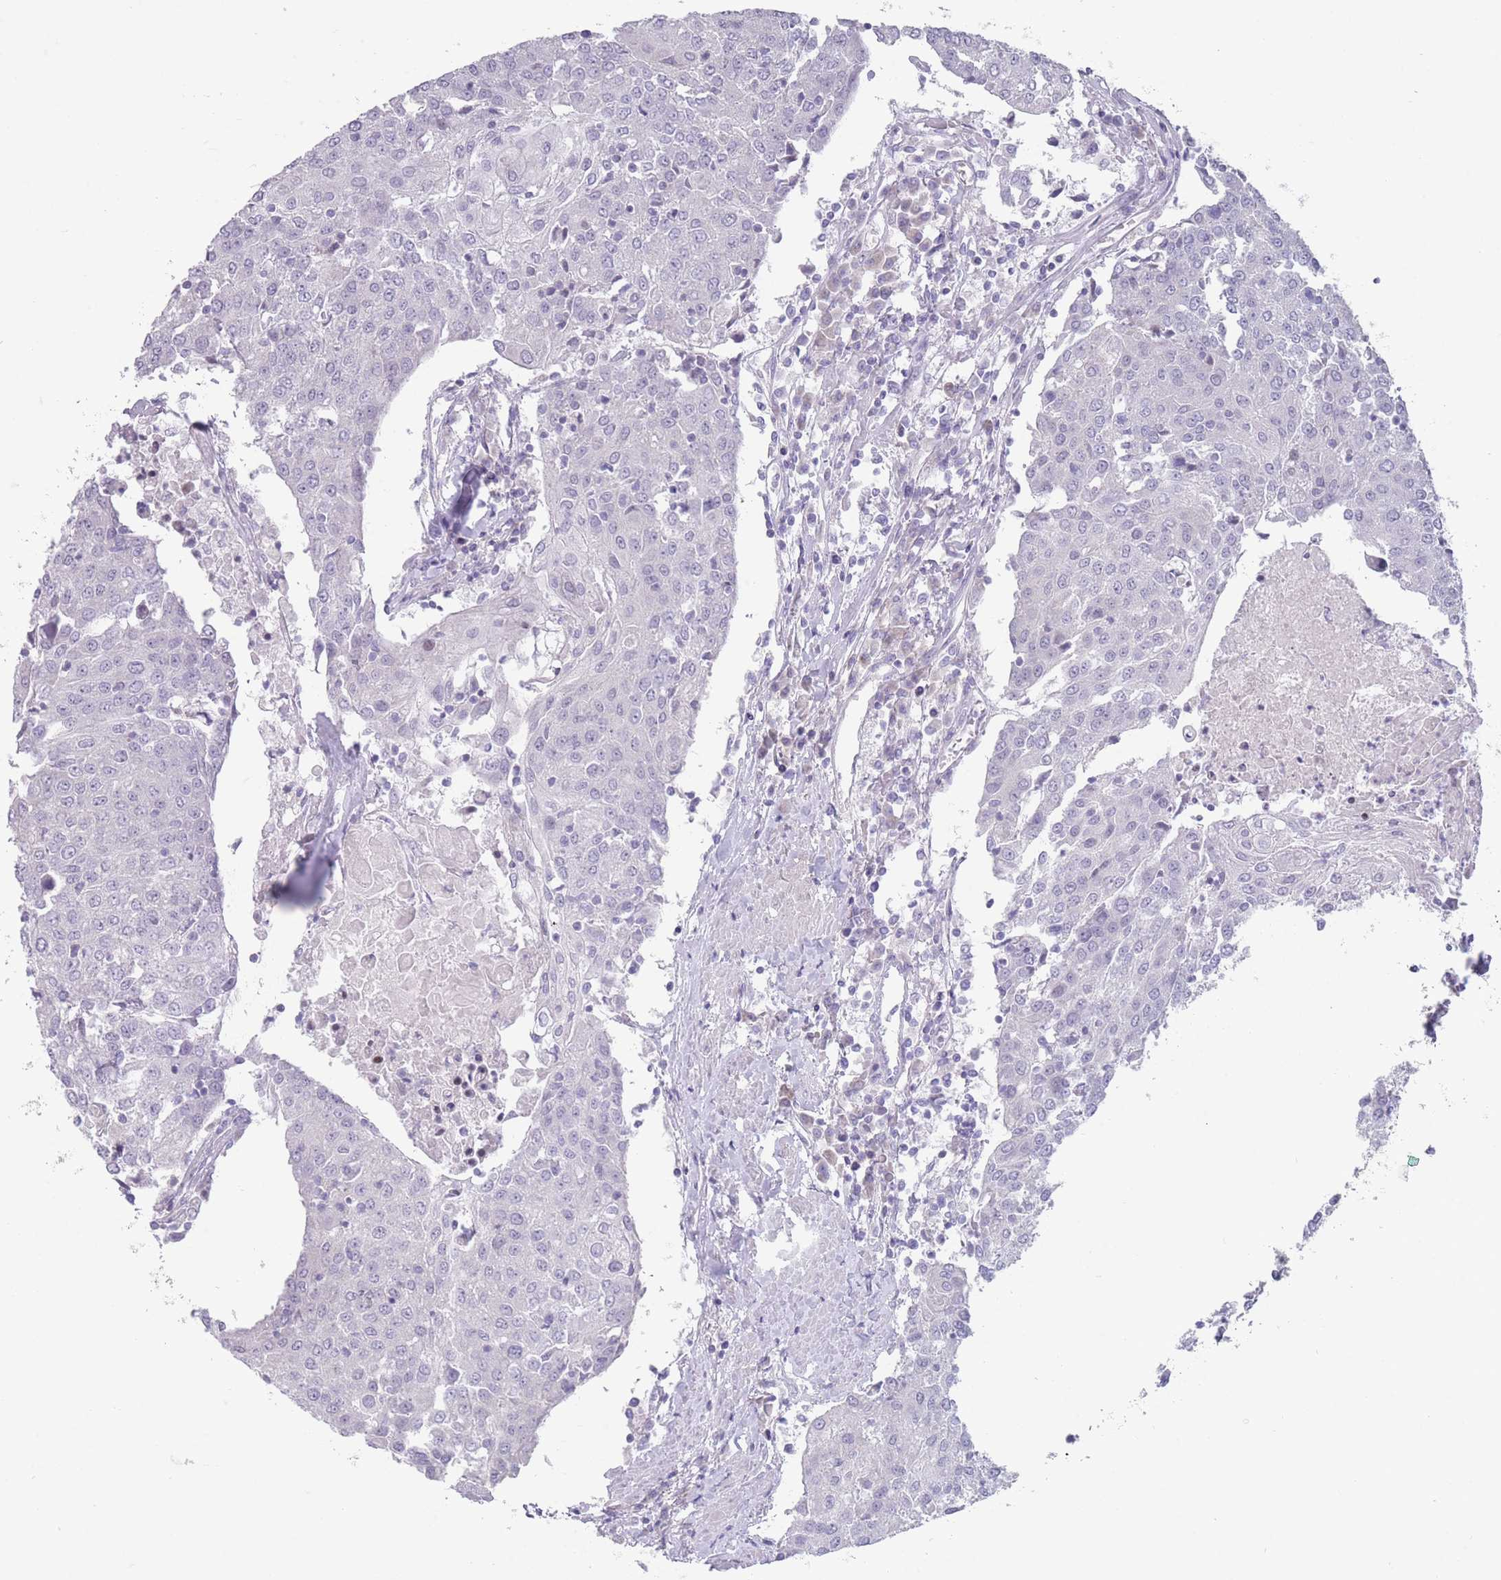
{"staining": {"intensity": "negative", "quantity": "none", "location": "none"}, "tissue": "urothelial cancer", "cell_type": "Tumor cells", "image_type": "cancer", "snomed": [{"axis": "morphology", "description": "Urothelial carcinoma, High grade"}, {"axis": "topography", "description": "Urinary bladder"}], "caption": "Immunohistochemistry histopathology image of neoplastic tissue: urothelial cancer stained with DAB (3,3'-diaminobenzidine) shows no significant protein staining in tumor cells. (DAB IHC with hematoxylin counter stain).", "gene": "PAIP2B", "patient": {"sex": "female", "age": 85}}